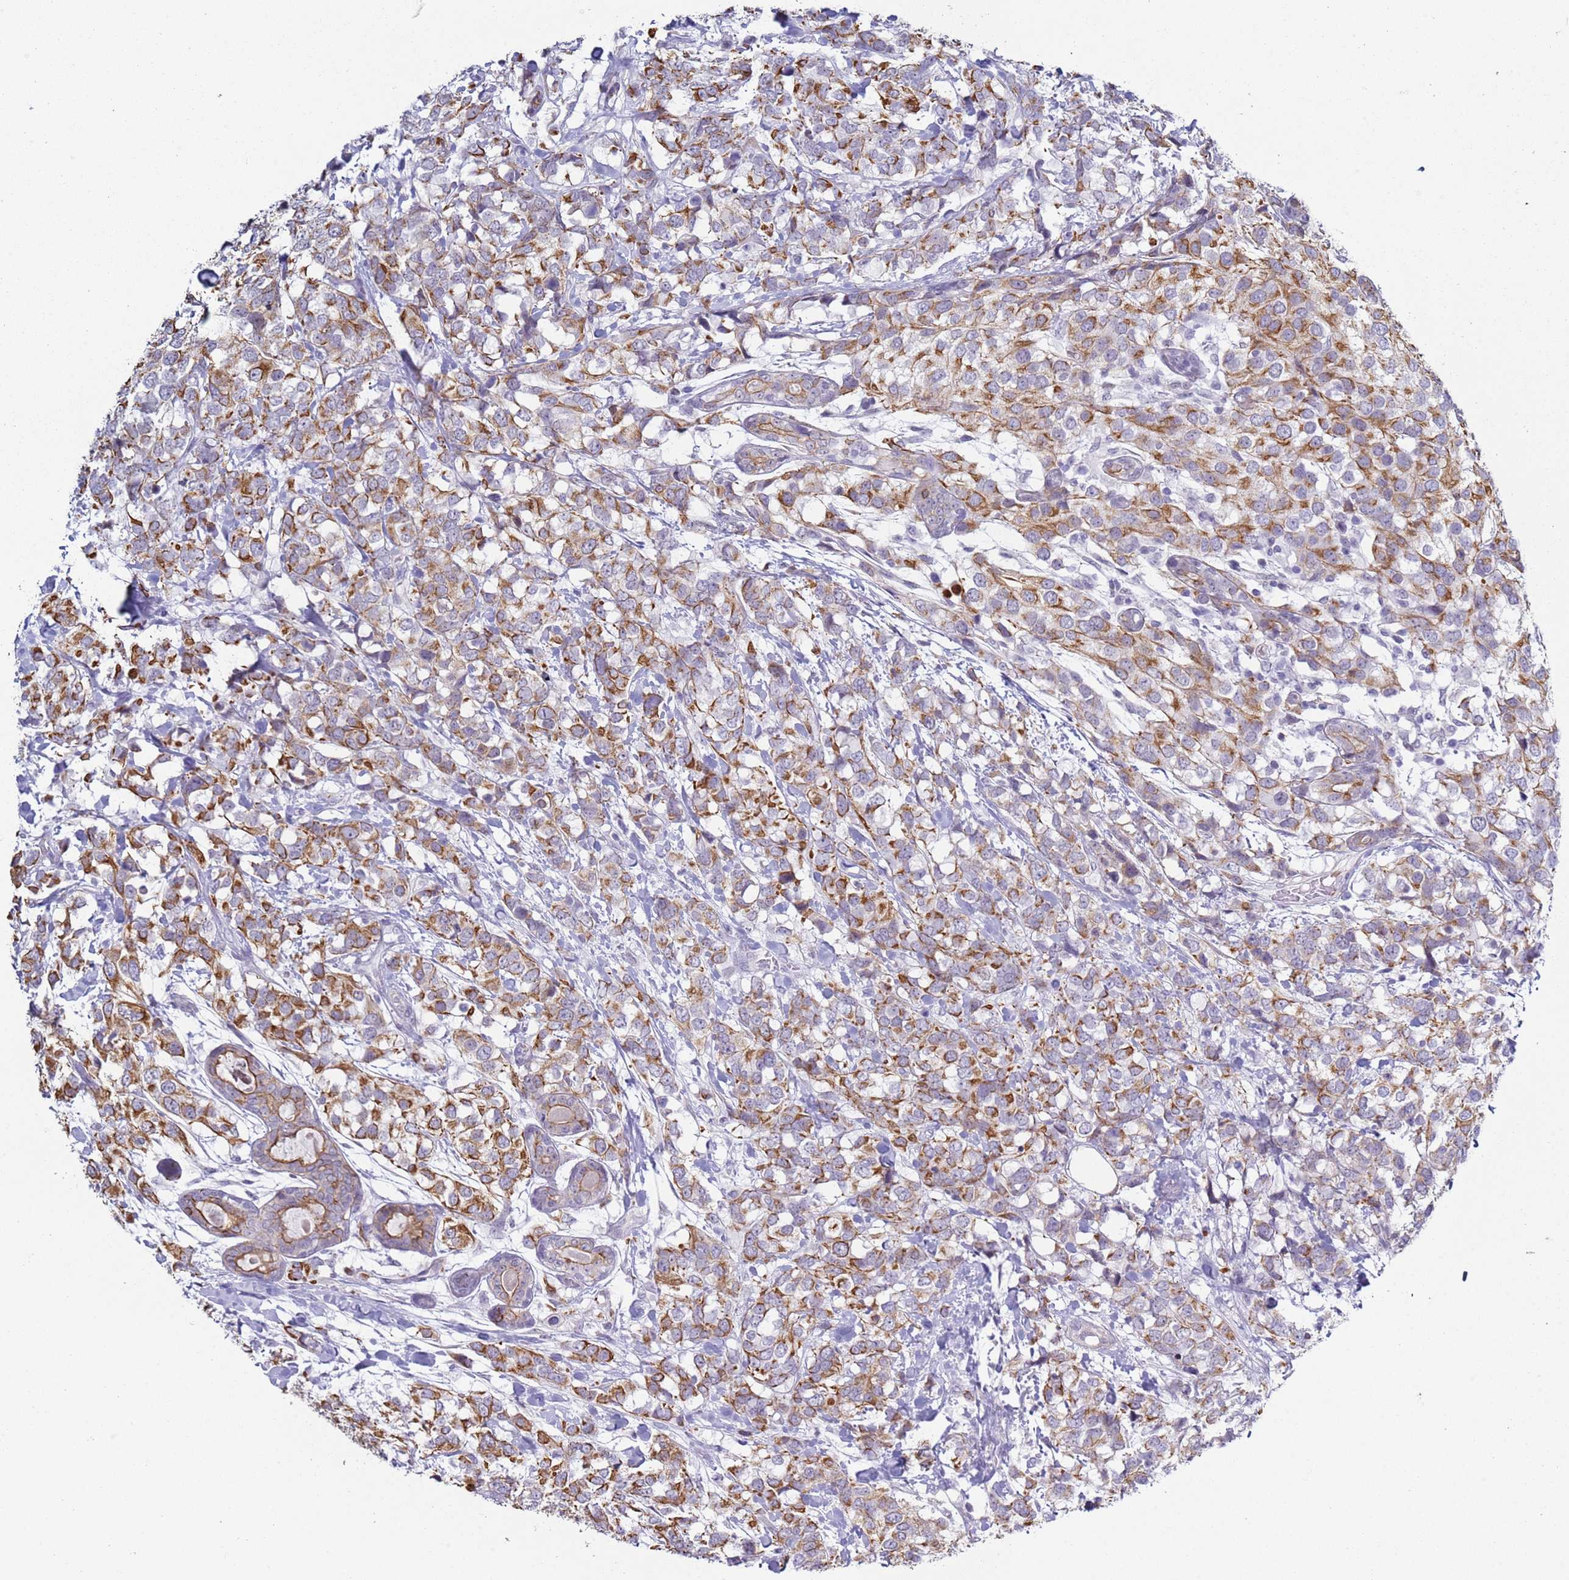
{"staining": {"intensity": "moderate", "quantity": ">75%", "location": "cytoplasmic/membranous"}, "tissue": "breast cancer", "cell_type": "Tumor cells", "image_type": "cancer", "snomed": [{"axis": "morphology", "description": "Lobular carcinoma"}, {"axis": "topography", "description": "Breast"}], "caption": "DAB (3,3'-diaminobenzidine) immunohistochemical staining of human breast lobular carcinoma exhibits moderate cytoplasmic/membranous protein expression in about >75% of tumor cells. (DAB IHC, brown staining for protein, blue staining for nuclei).", "gene": "NPAP1", "patient": {"sex": "female", "age": 59}}